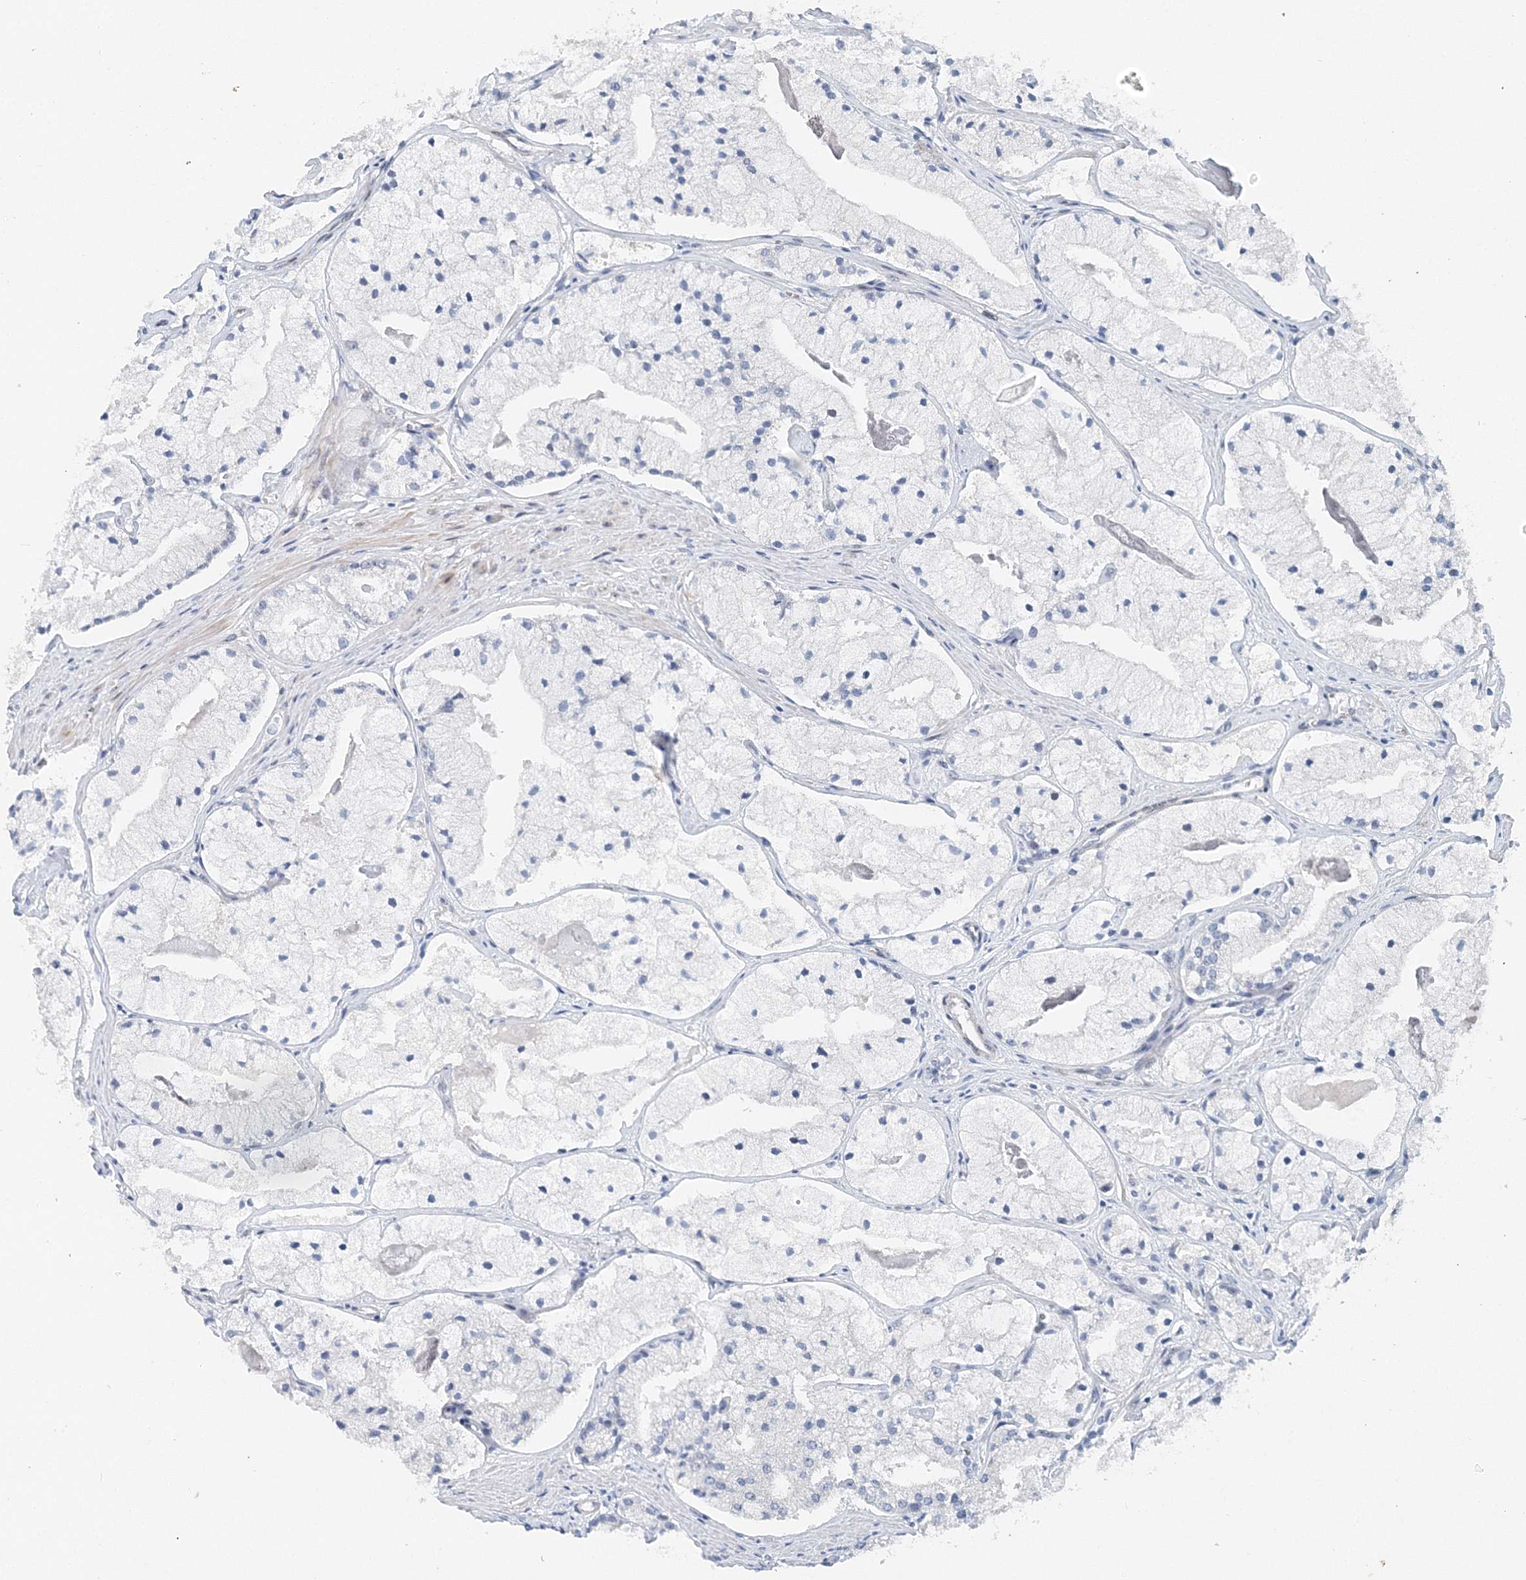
{"staining": {"intensity": "negative", "quantity": "none", "location": "none"}, "tissue": "prostate cancer", "cell_type": "Tumor cells", "image_type": "cancer", "snomed": [{"axis": "morphology", "description": "Adenocarcinoma, High grade"}, {"axis": "topography", "description": "Prostate"}], "caption": "Human prostate cancer (adenocarcinoma (high-grade)) stained for a protein using immunohistochemistry (IHC) shows no positivity in tumor cells.", "gene": "UIMC1", "patient": {"sex": "male", "age": 50}}